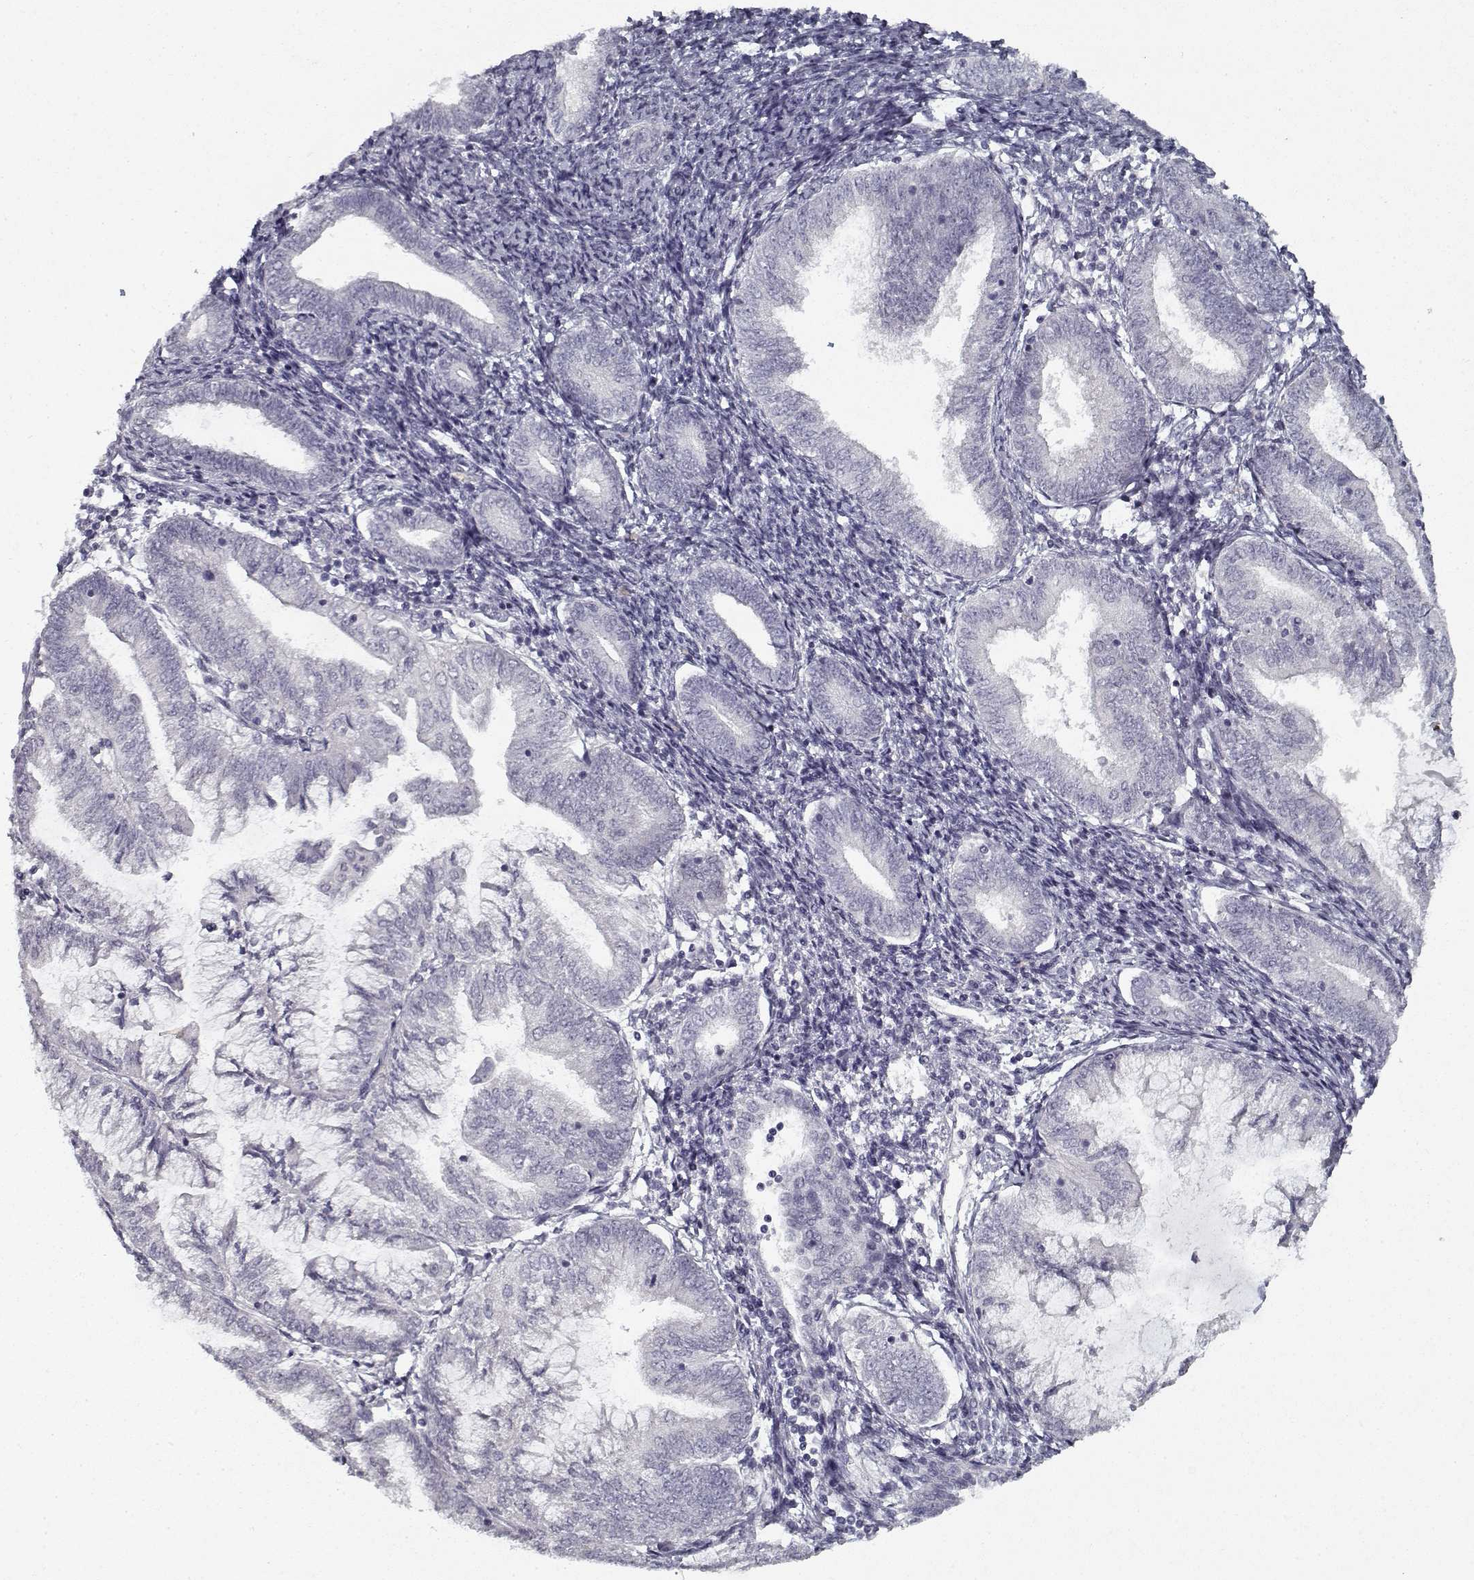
{"staining": {"intensity": "negative", "quantity": "none", "location": "none"}, "tissue": "endometrial cancer", "cell_type": "Tumor cells", "image_type": "cancer", "snomed": [{"axis": "morphology", "description": "Adenocarcinoma, NOS"}, {"axis": "topography", "description": "Endometrium"}], "caption": "IHC micrograph of human endometrial cancer (adenocarcinoma) stained for a protein (brown), which demonstrates no staining in tumor cells. (Stains: DAB (3,3'-diaminobenzidine) IHC with hematoxylin counter stain, Microscopy: brightfield microscopy at high magnification).", "gene": "GAD2", "patient": {"sex": "female", "age": 55}}